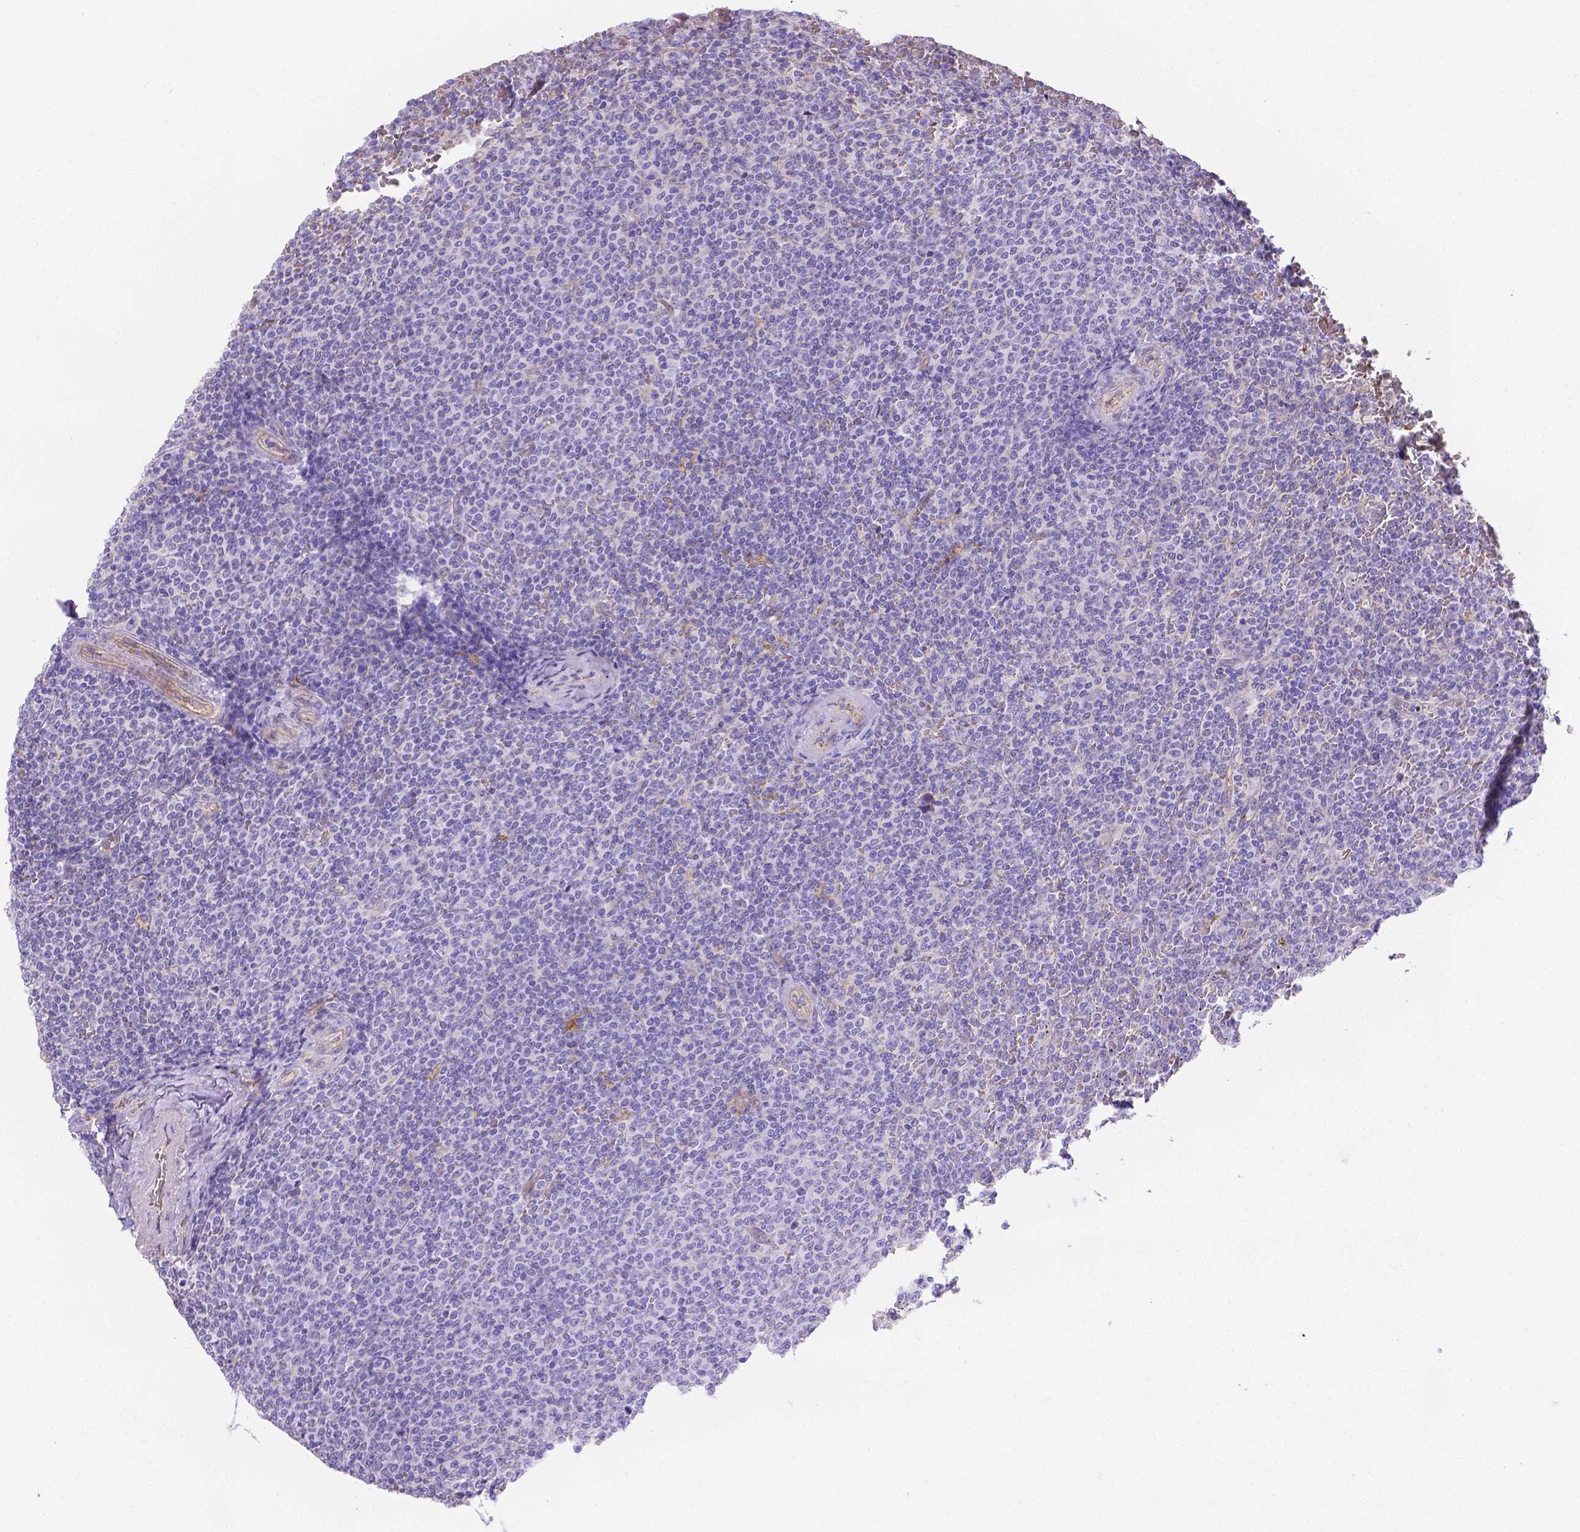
{"staining": {"intensity": "negative", "quantity": "none", "location": "none"}, "tissue": "lymphoma", "cell_type": "Tumor cells", "image_type": "cancer", "snomed": [{"axis": "morphology", "description": "Malignant lymphoma, non-Hodgkin's type, Low grade"}, {"axis": "topography", "description": "Spleen"}], "caption": "High power microscopy histopathology image of an immunohistochemistry micrograph of malignant lymphoma, non-Hodgkin's type (low-grade), revealing no significant expression in tumor cells.", "gene": "SLC40A1", "patient": {"sex": "female", "age": 77}}